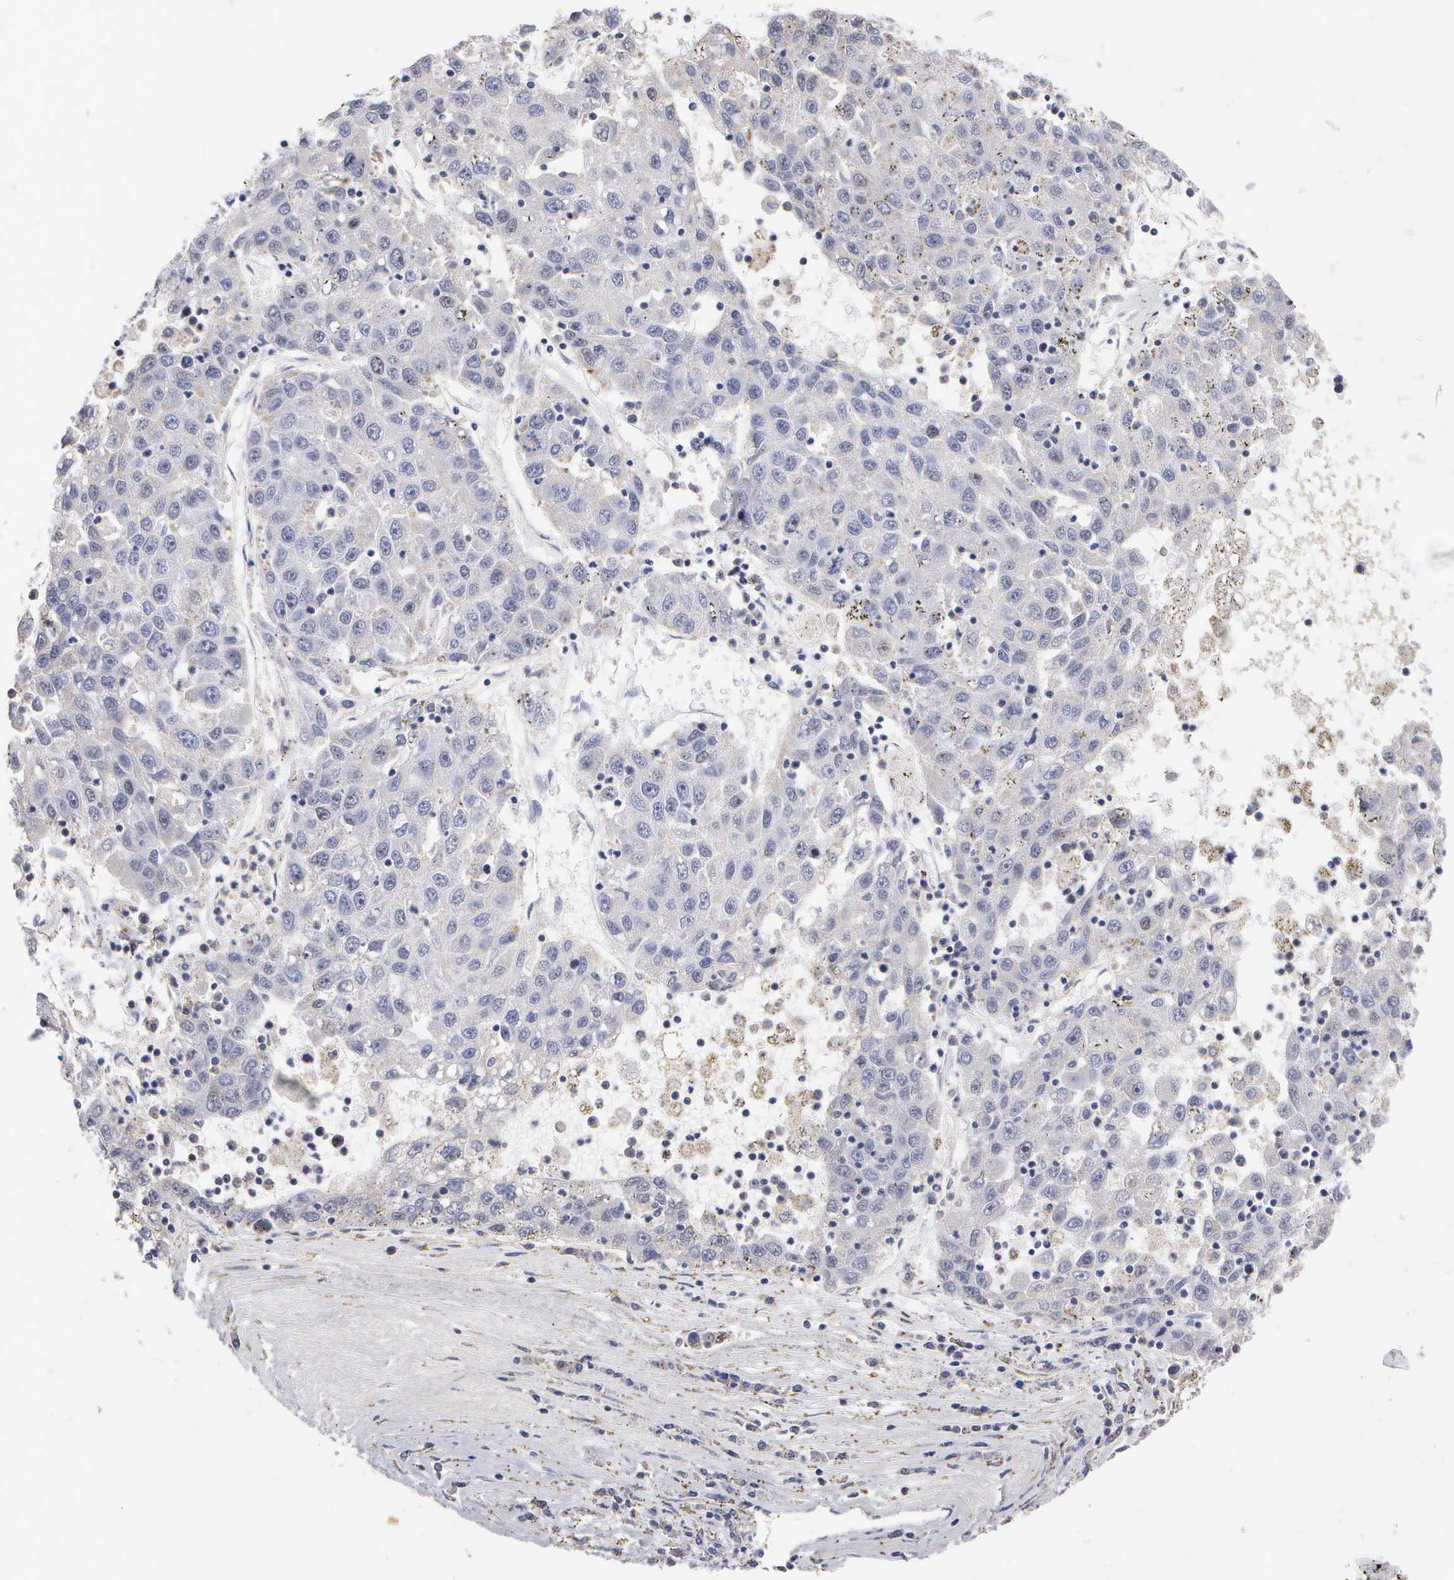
{"staining": {"intensity": "negative", "quantity": "none", "location": "none"}, "tissue": "liver cancer", "cell_type": "Tumor cells", "image_type": "cancer", "snomed": [{"axis": "morphology", "description": "Carcinoma, Hepatocellular, NOS"}, {"axis": "topography", "description": "Liver"}], "caption": "IHC micrograph of liver hepatocellular carcinoma stained for a protein (brown), which shows no positivity in tumor cells.", "gene": "KDM6A", "patient": {"sex": "male", "age": 49}}